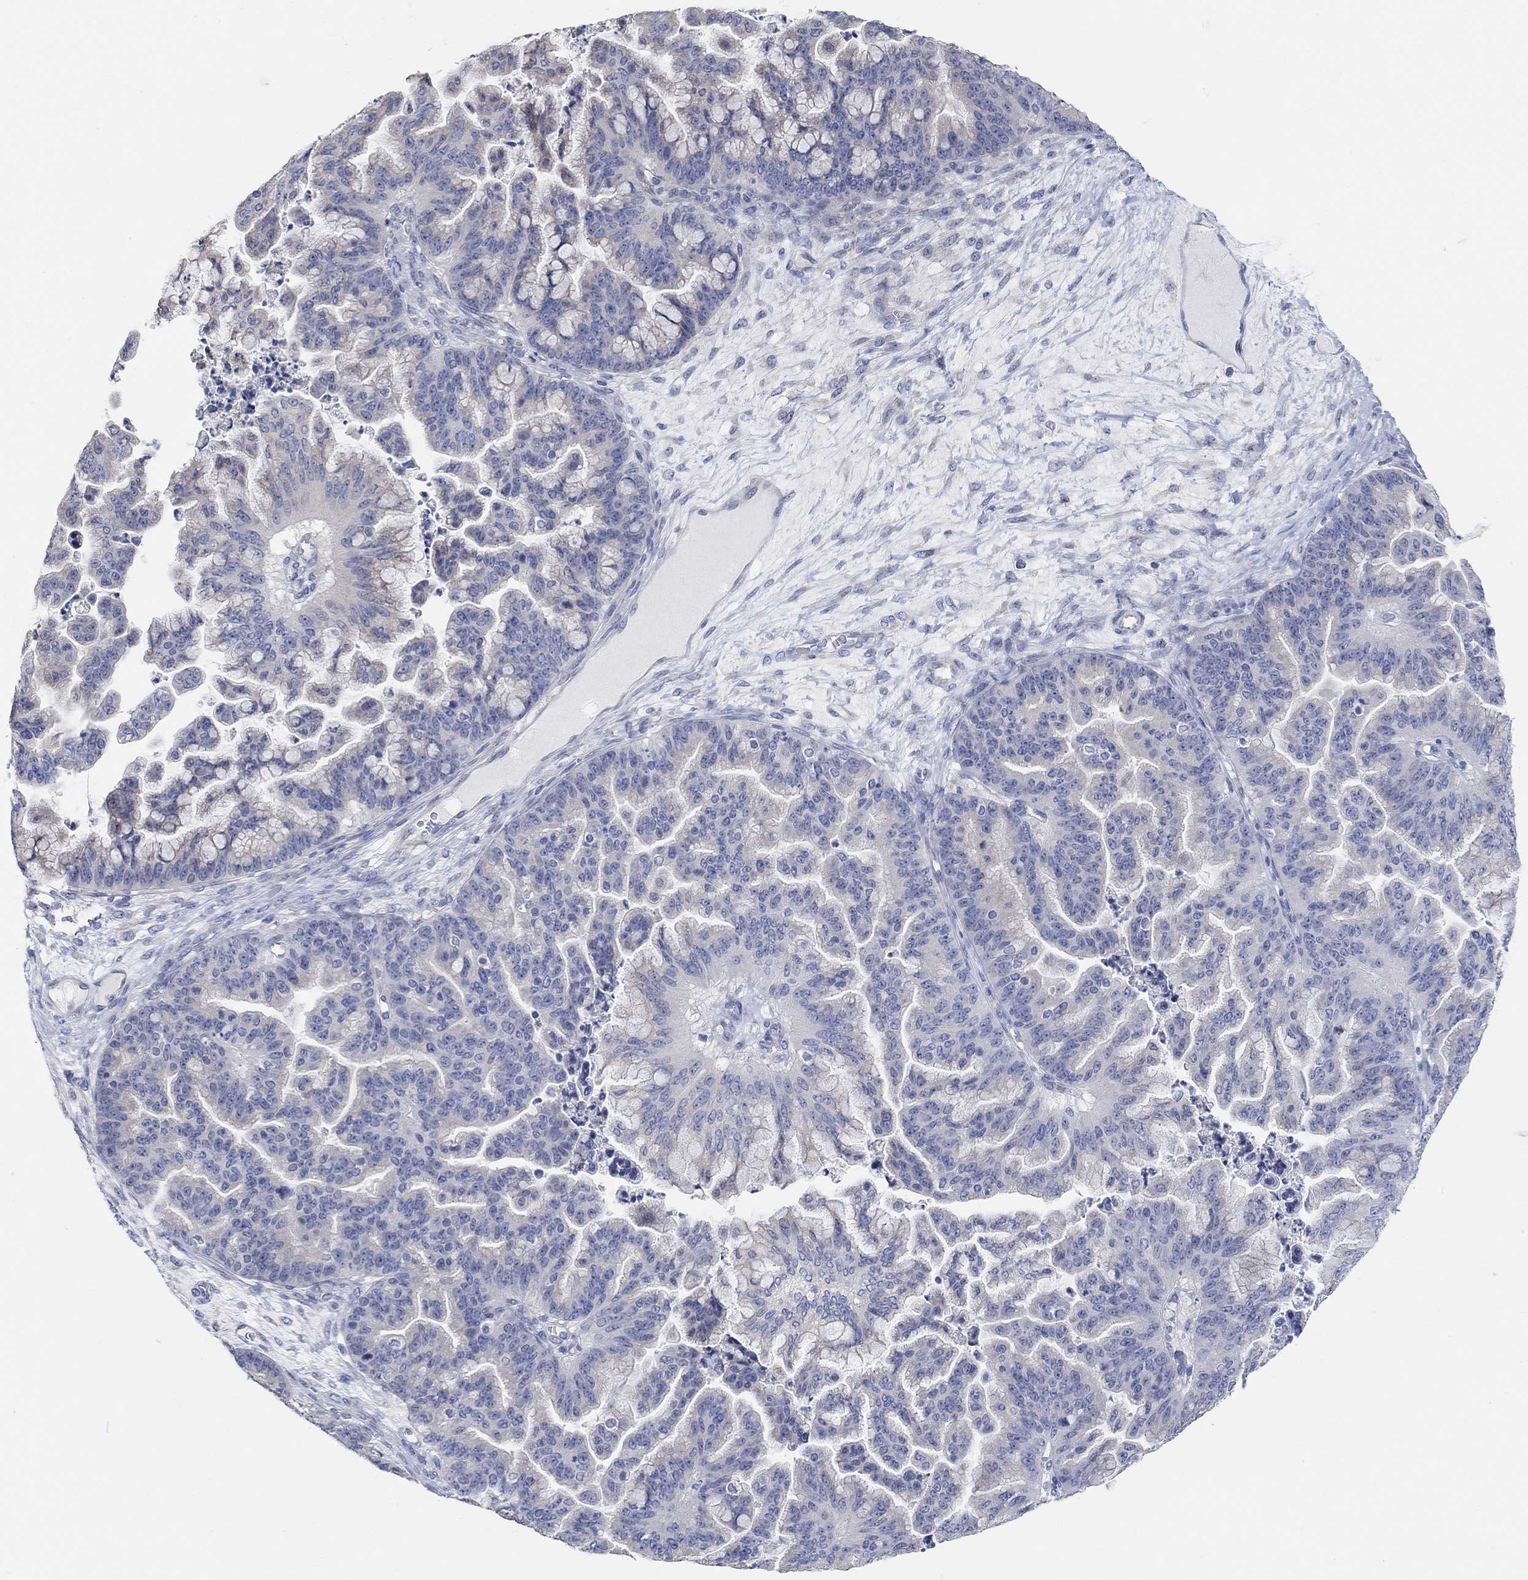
{"staining": {"intensity": "negative", "quantity": "none", "location": "none"}, "tissue": "ovarian cancer", "cell_type": "Tumor cells", "image_type": "cancer", "snomed": [{"axis": "morphology", "description": "Cystadenocarcinoma, mucinous, NOS"}, {"axis": "topography", "description": "Ovary"}], "caption": "An image of human mucinous cystadenocarcinoma (ovarian) is negative for staining in tumor cells. The staining is performed using DAB (3,3'-diaminobenzidine) brown chromogen with nuclei counter-stained in using hematoxylin.", "gene": "NLRP14", "patient": {"sex": "female", "age": 67}}